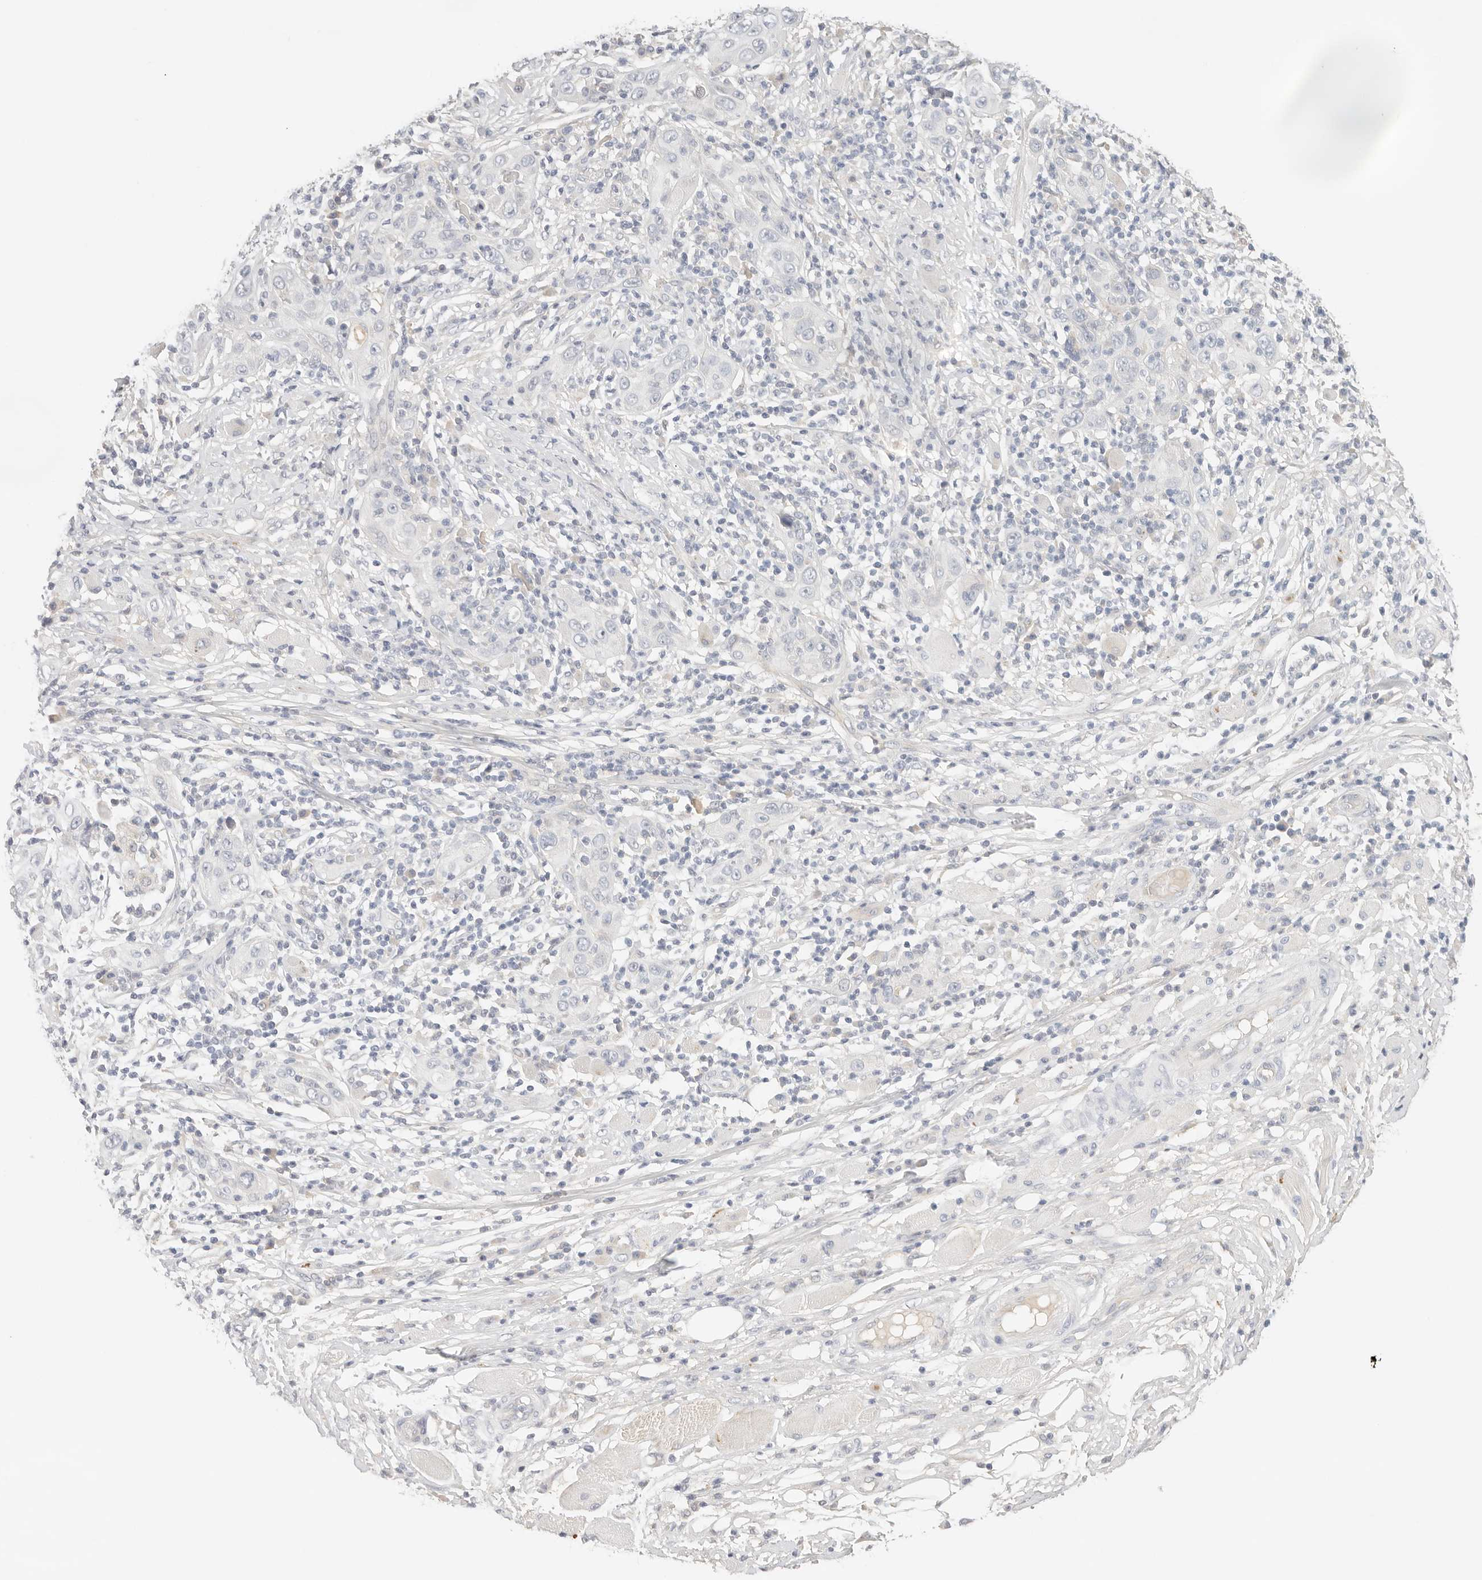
{"staining": {"intensity": "negative", "quantity": "none", "location": "none"}, "tissue": "skin cancer", "cell_type": "Tumor cells", "image_type": "cancer", "snomed": [{"axis": "morphology", "description": "Squamous cell carcinoma, NOS"}, {"axis": "topography", "description": "Skin"}], "caption": "Immunohistochemistry (IHC) image of neoplastic tissue: human skin cancer stained with DAB (3,3'-diaminobenzidine) reveals no significant protein positivity in tumor cells. (DAB (3,3'-diaminobenzidine) IHC with hematoxylin counter stain).", "gene": "SPHK1", "patient": {"sex": "female", "age": 88}}